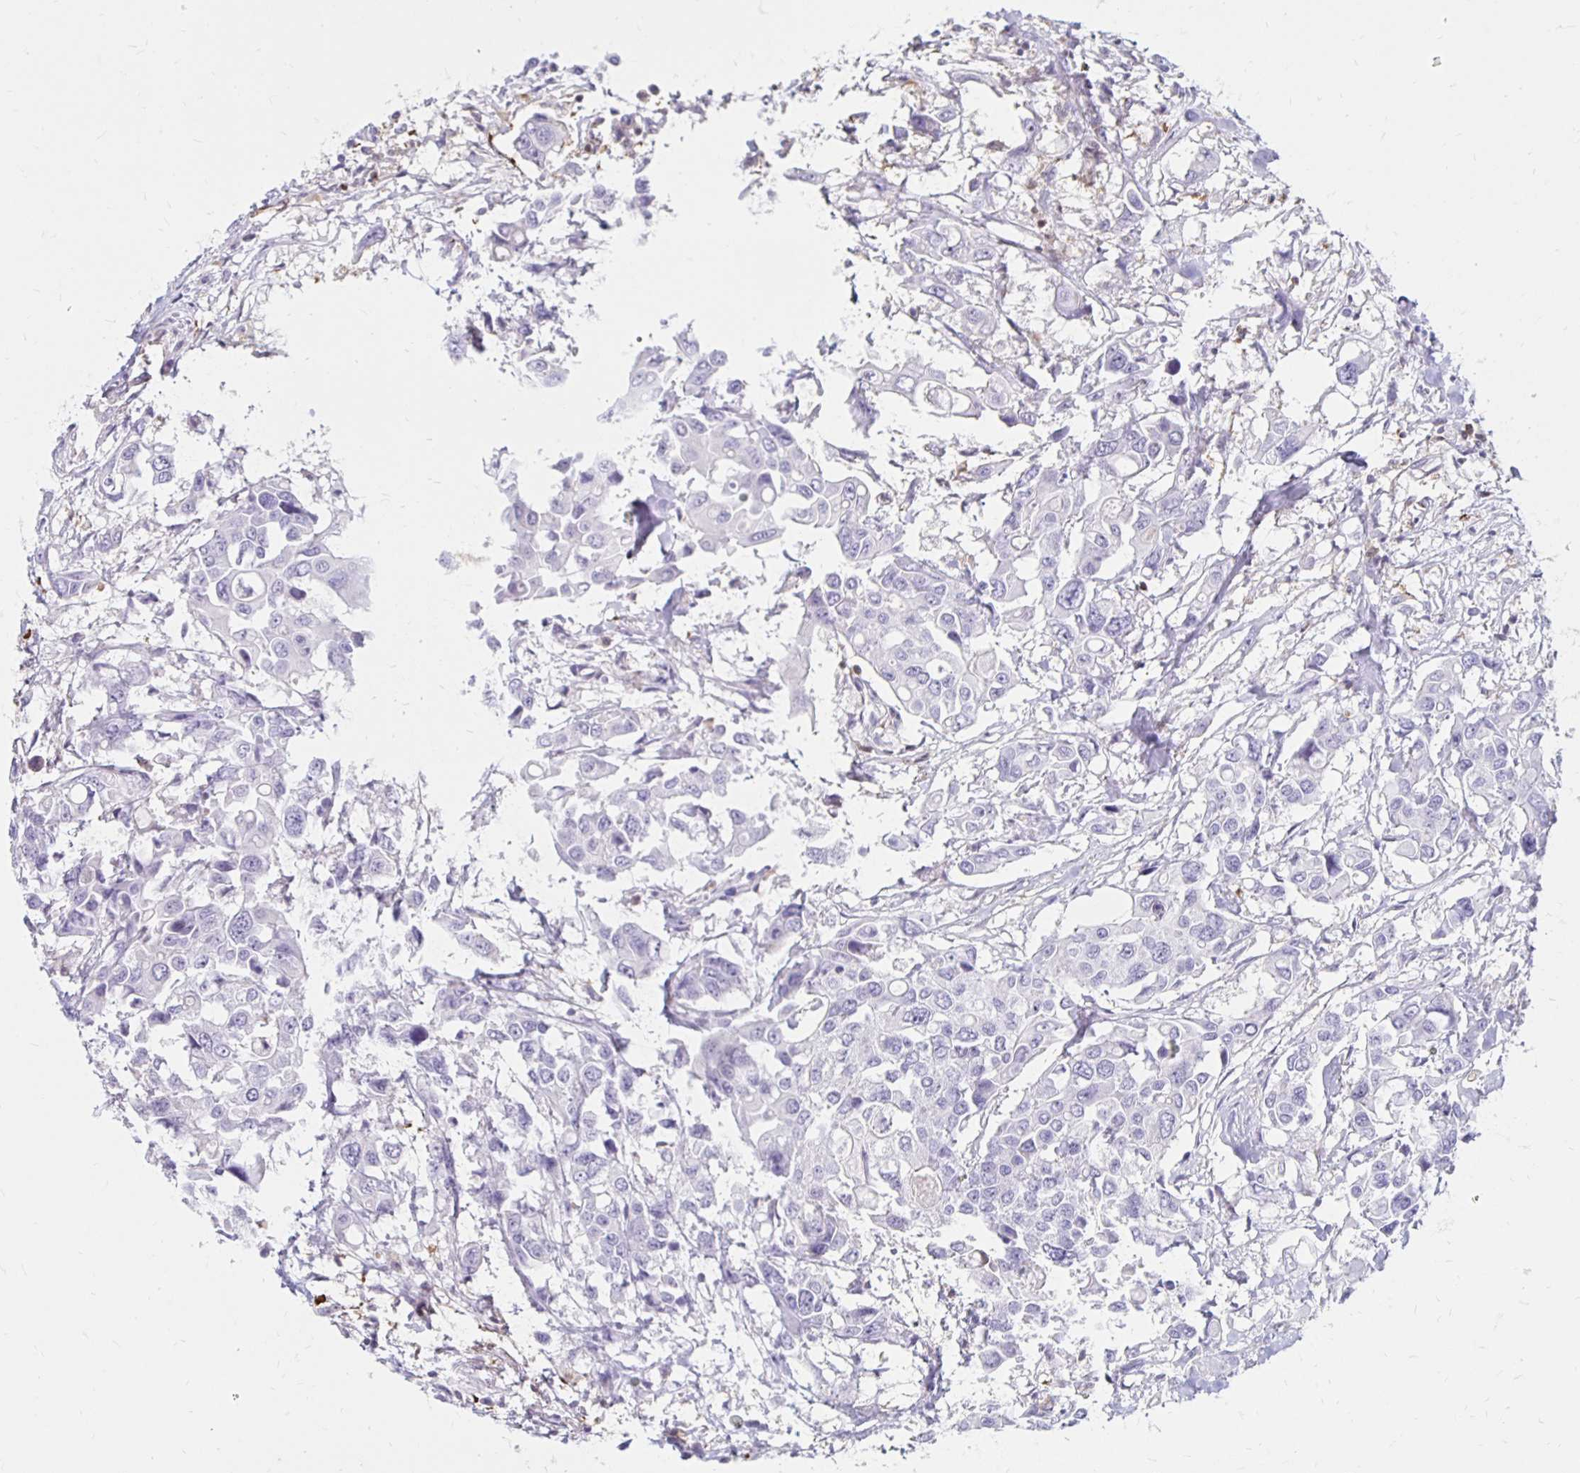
{"staining": {"intensity": "negative", "quantity": "none", "location": "none"}, "tissue": "colorectal cancer", "cell_type": "Tumor cells", "image_type": "cancer", "snomed": [{"axis": "morphology", "description": "Adenocarcinoma, NOS"}, {"axis": "topography", "description": "Colon"}], "caption": "This is an immunohistochemistry (IHC) image of colorectal adenocarcinoma. There is no positivity in tumor cells.", "gene": "CCL21", "patient": {"sex": "male", "age": 77}}